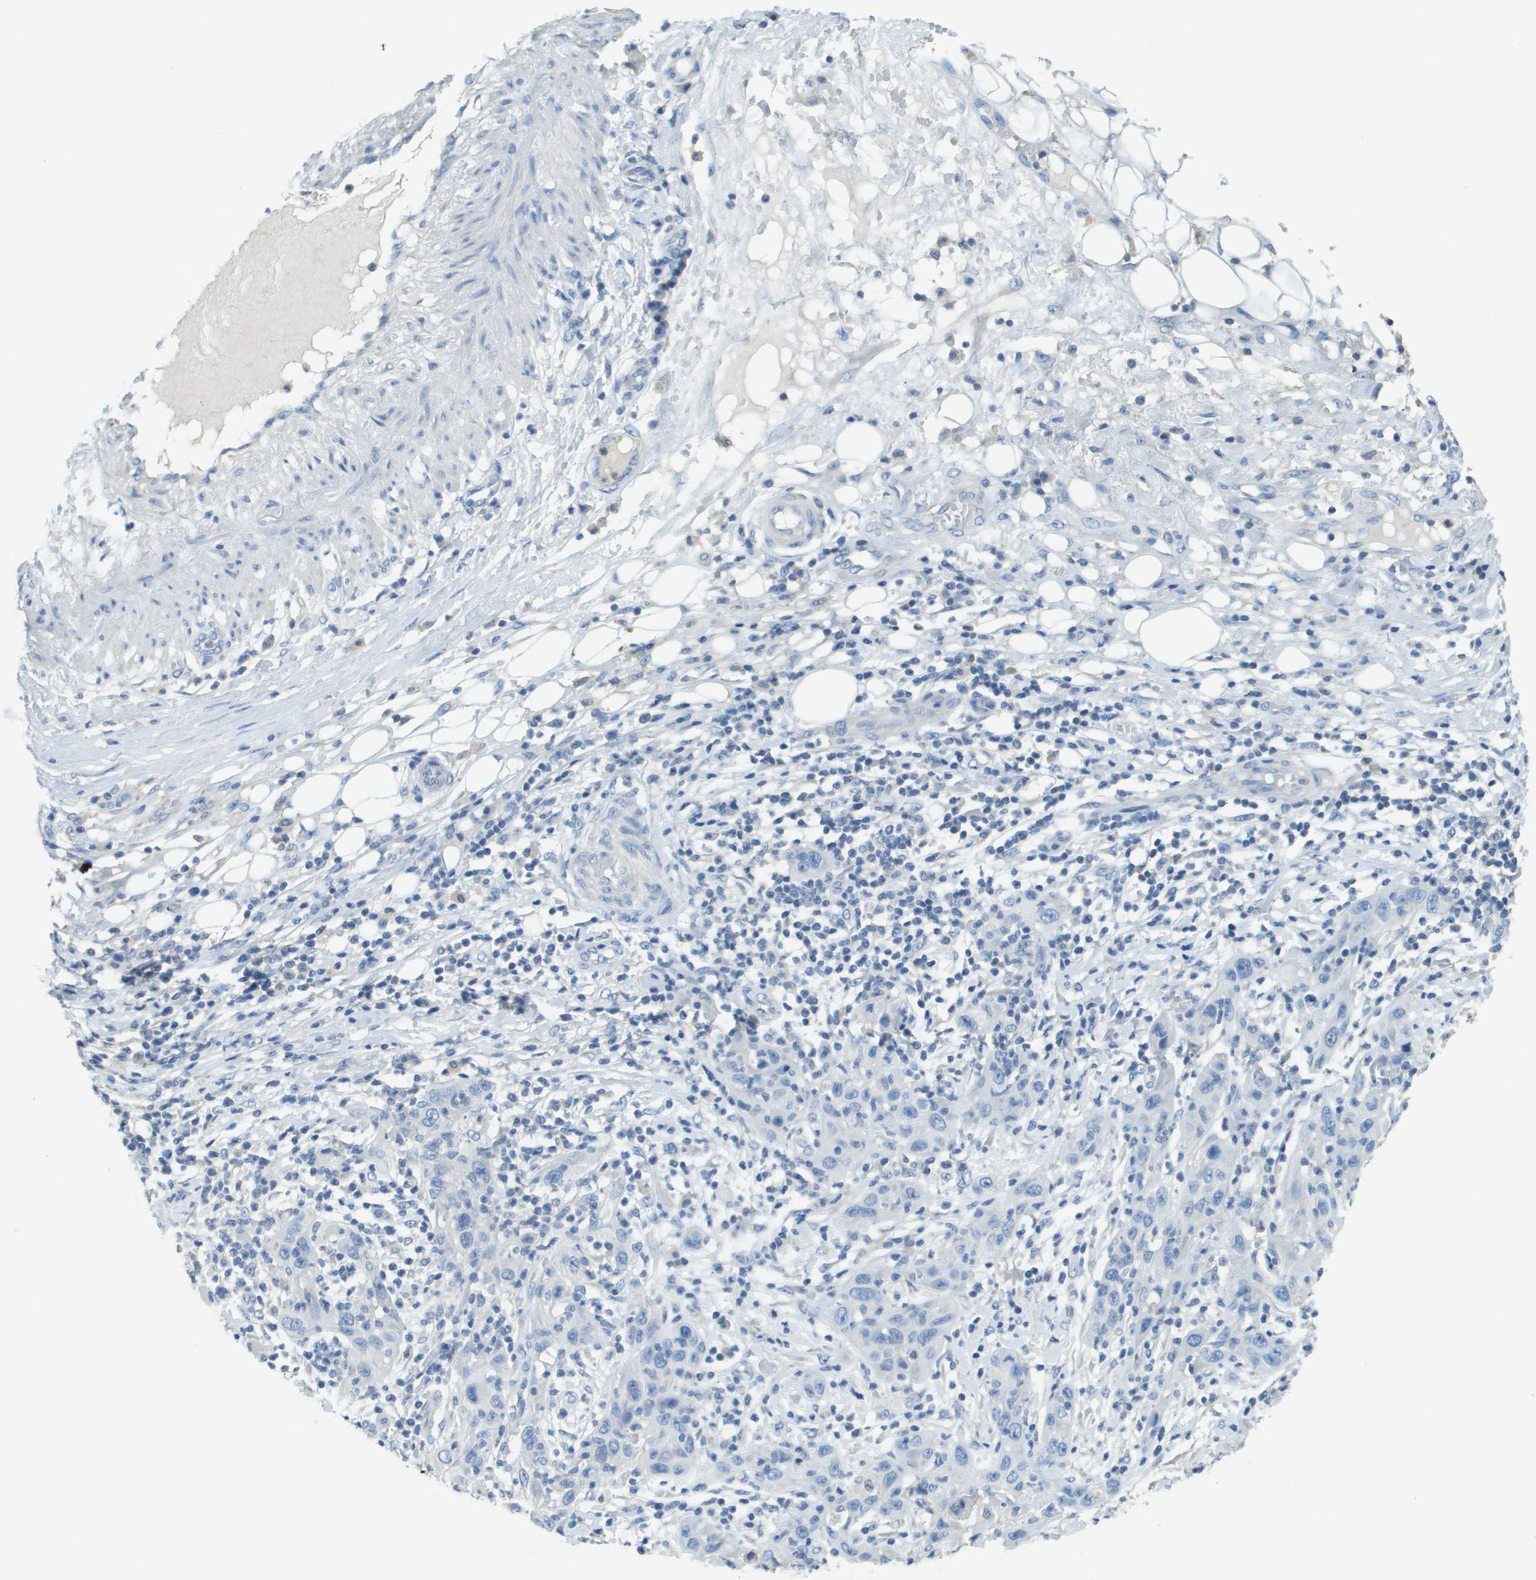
{"staining": {"intensity": "negative", "quantity": "none", "location": "none"}, "tissue": "skin cancer", "cell_type": "Tumor cells", "image_type": "cancer", "snomed": [{"axis": "morphology", "description": "Squamous cell carcinoma, NOS"}, {"axis": "topography", "description": "Skin"}], "caption": "This micrograph is of squamous cell carcinoma (skin) stained with immunohistochemistry to label a protein in brown with the nuclei are counter-stained blue. There is no positivity in tumor cells. (DAB IHC visualized using brightfield microscopy, high magnification).", "gene": "PTGDR2", "patient": {"sex": "female", "age": 88}}